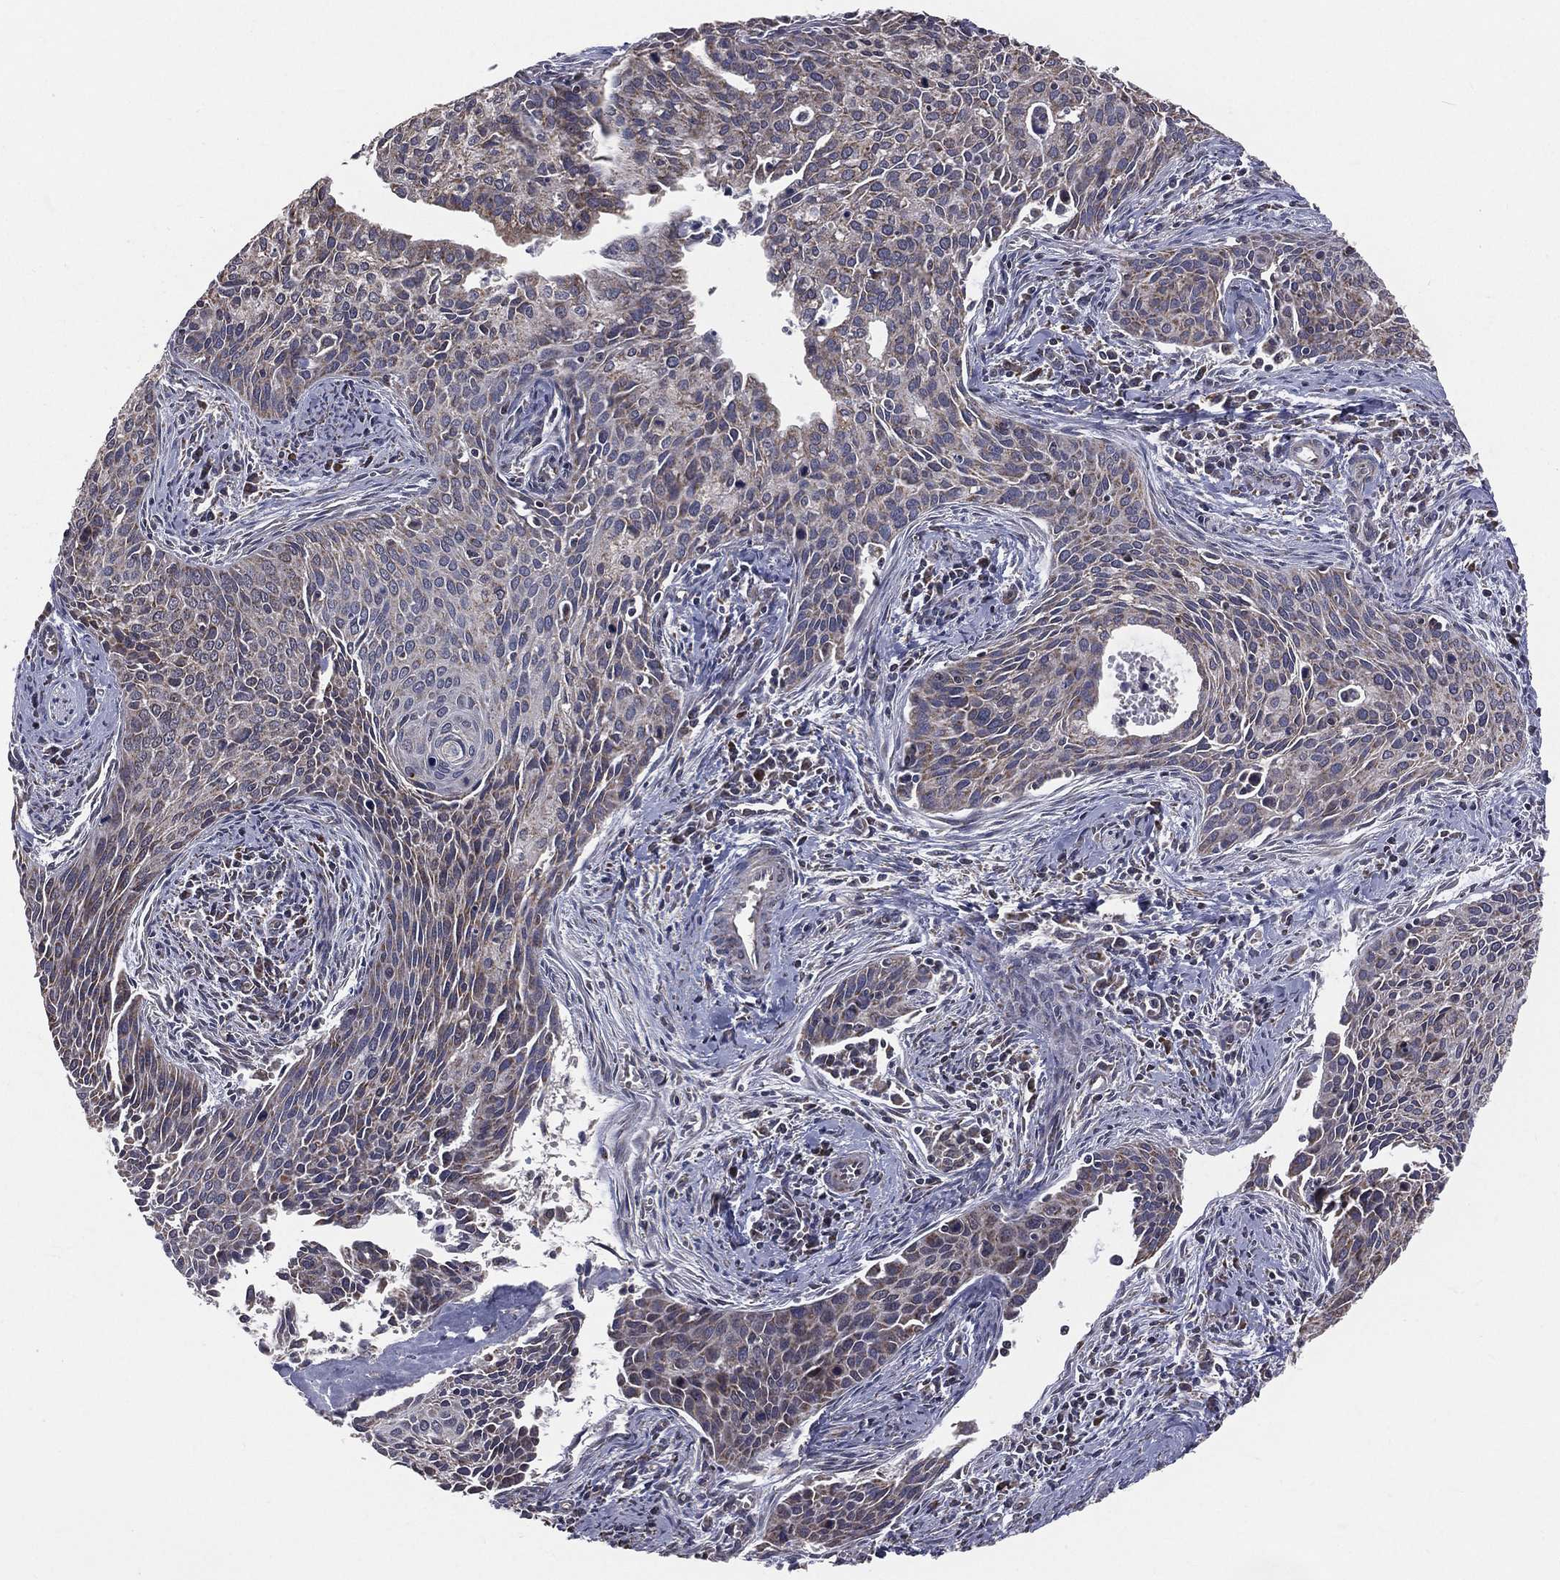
{"staining": {"intensity": "weak", "quantity": "<25%", "location": "cytoplasmic/membranous"}, "tissue": "cervical cancer", "cell_type": "Tumor cells", "image_type": "cancer", "snomed": [{"axis": "morphology", "description": "Squamous cell carcinoma, NOS"}, {"axis": "topography", "description": "Cervix"}], "caption": "A histopathology image of human cervical squamous cell carcinoma is negative for staining in tumor cells.", "gene": "MRPL46", "patient": {"sex": "female", "age": 29}}